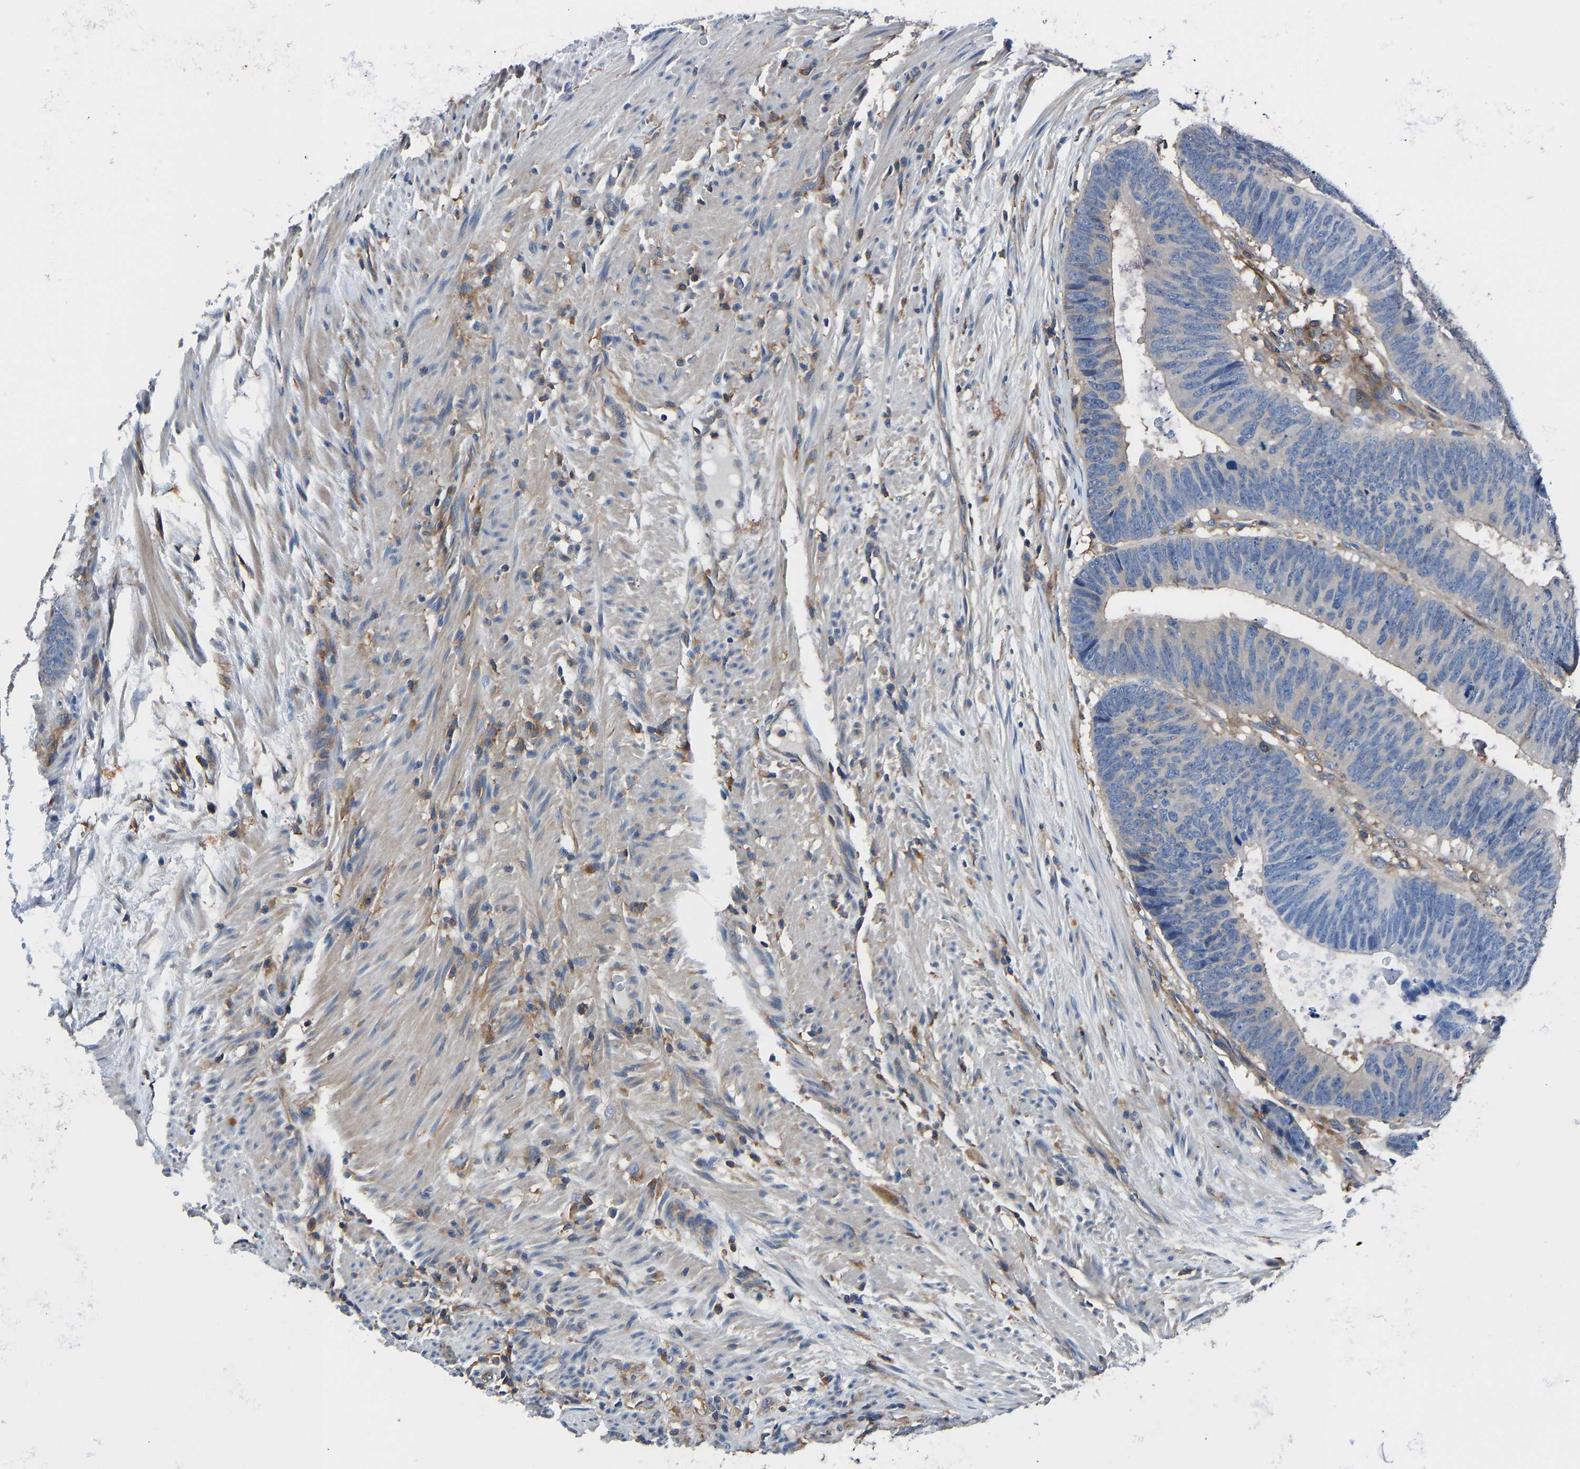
{"staining": {"intensity": "weak", "quantity": "<25%", "location": "cytoplasmic/membranous"}, "tissue": "colorectal cancer", "cell_type": "Tumor cells", "image_type": "cancer", "snomed": [{"axis": "morphology", "description": "Adenocarcinoma, NOS"}, {"axis": "topography", "description": "Colon"}], "caption": "IHC histopathology image of neoplastic tissue: colorectal adenocarcinoma stained with DAB demonstrates no significant protein staining in tumor cells.", "gene": "PRKAR1A", "patient": {"sex": "male", "age": 56}}